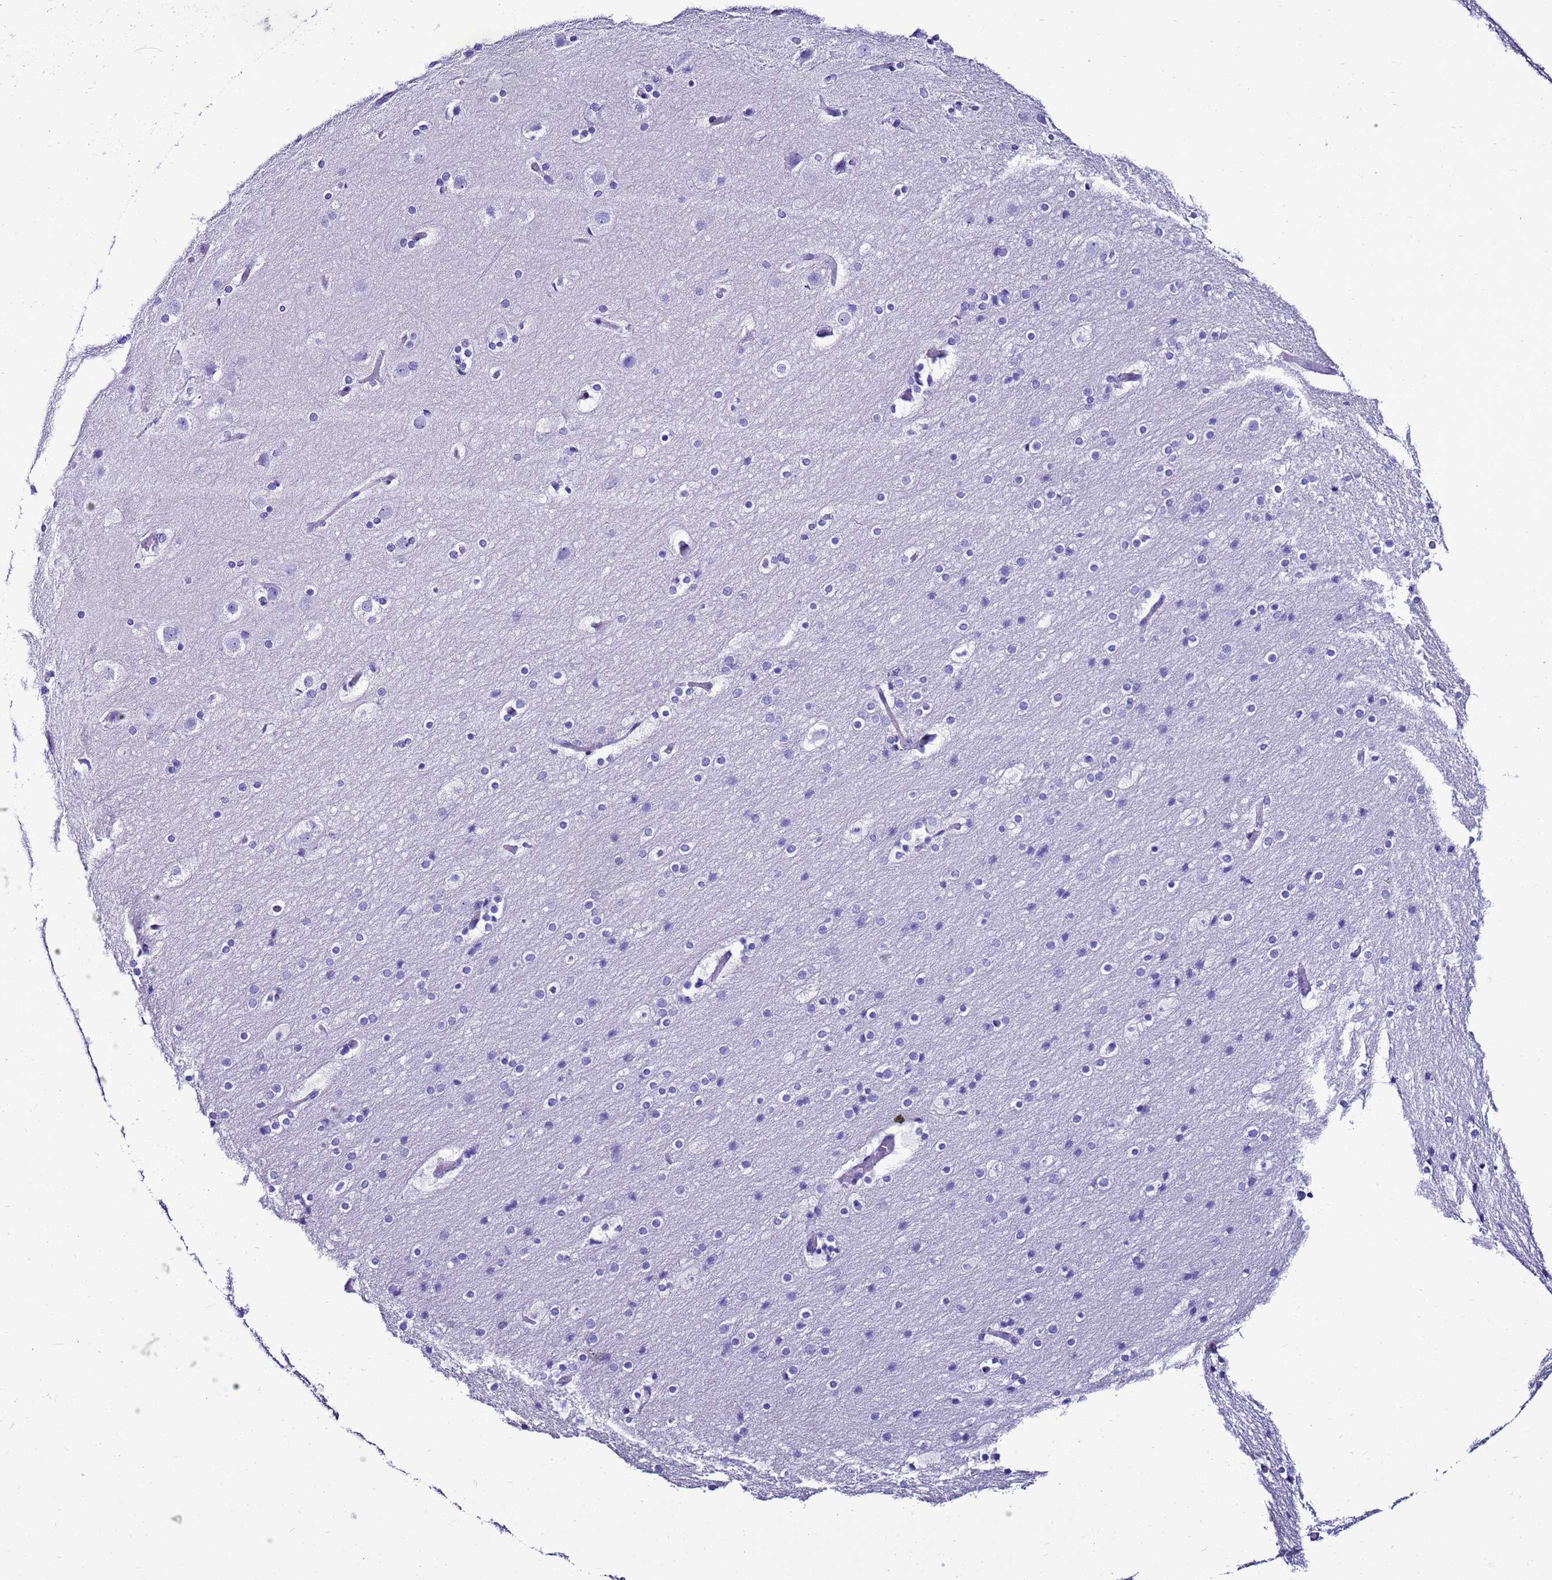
{"staining": {"intensity": "negative", "quantity": "none", "location": "none"}, "tissue": "cerebral cortex", "cell_type": "Endothelial cells", "image_type": "normal", "snomed": [{"axis": "morphology", "description": "Normal tissue, NOS"}, {"axis": "topography", "description": "Cerebral cortex"}], "caption": "An image of human cerebral cortex is negative for staining in endothelial cells. The staining is performed using DAB brown chromogen with nuclei counter-stained in using hematoxylin.", "gene": "BEST2", "patient": {"sex": "male", "age": 57}}